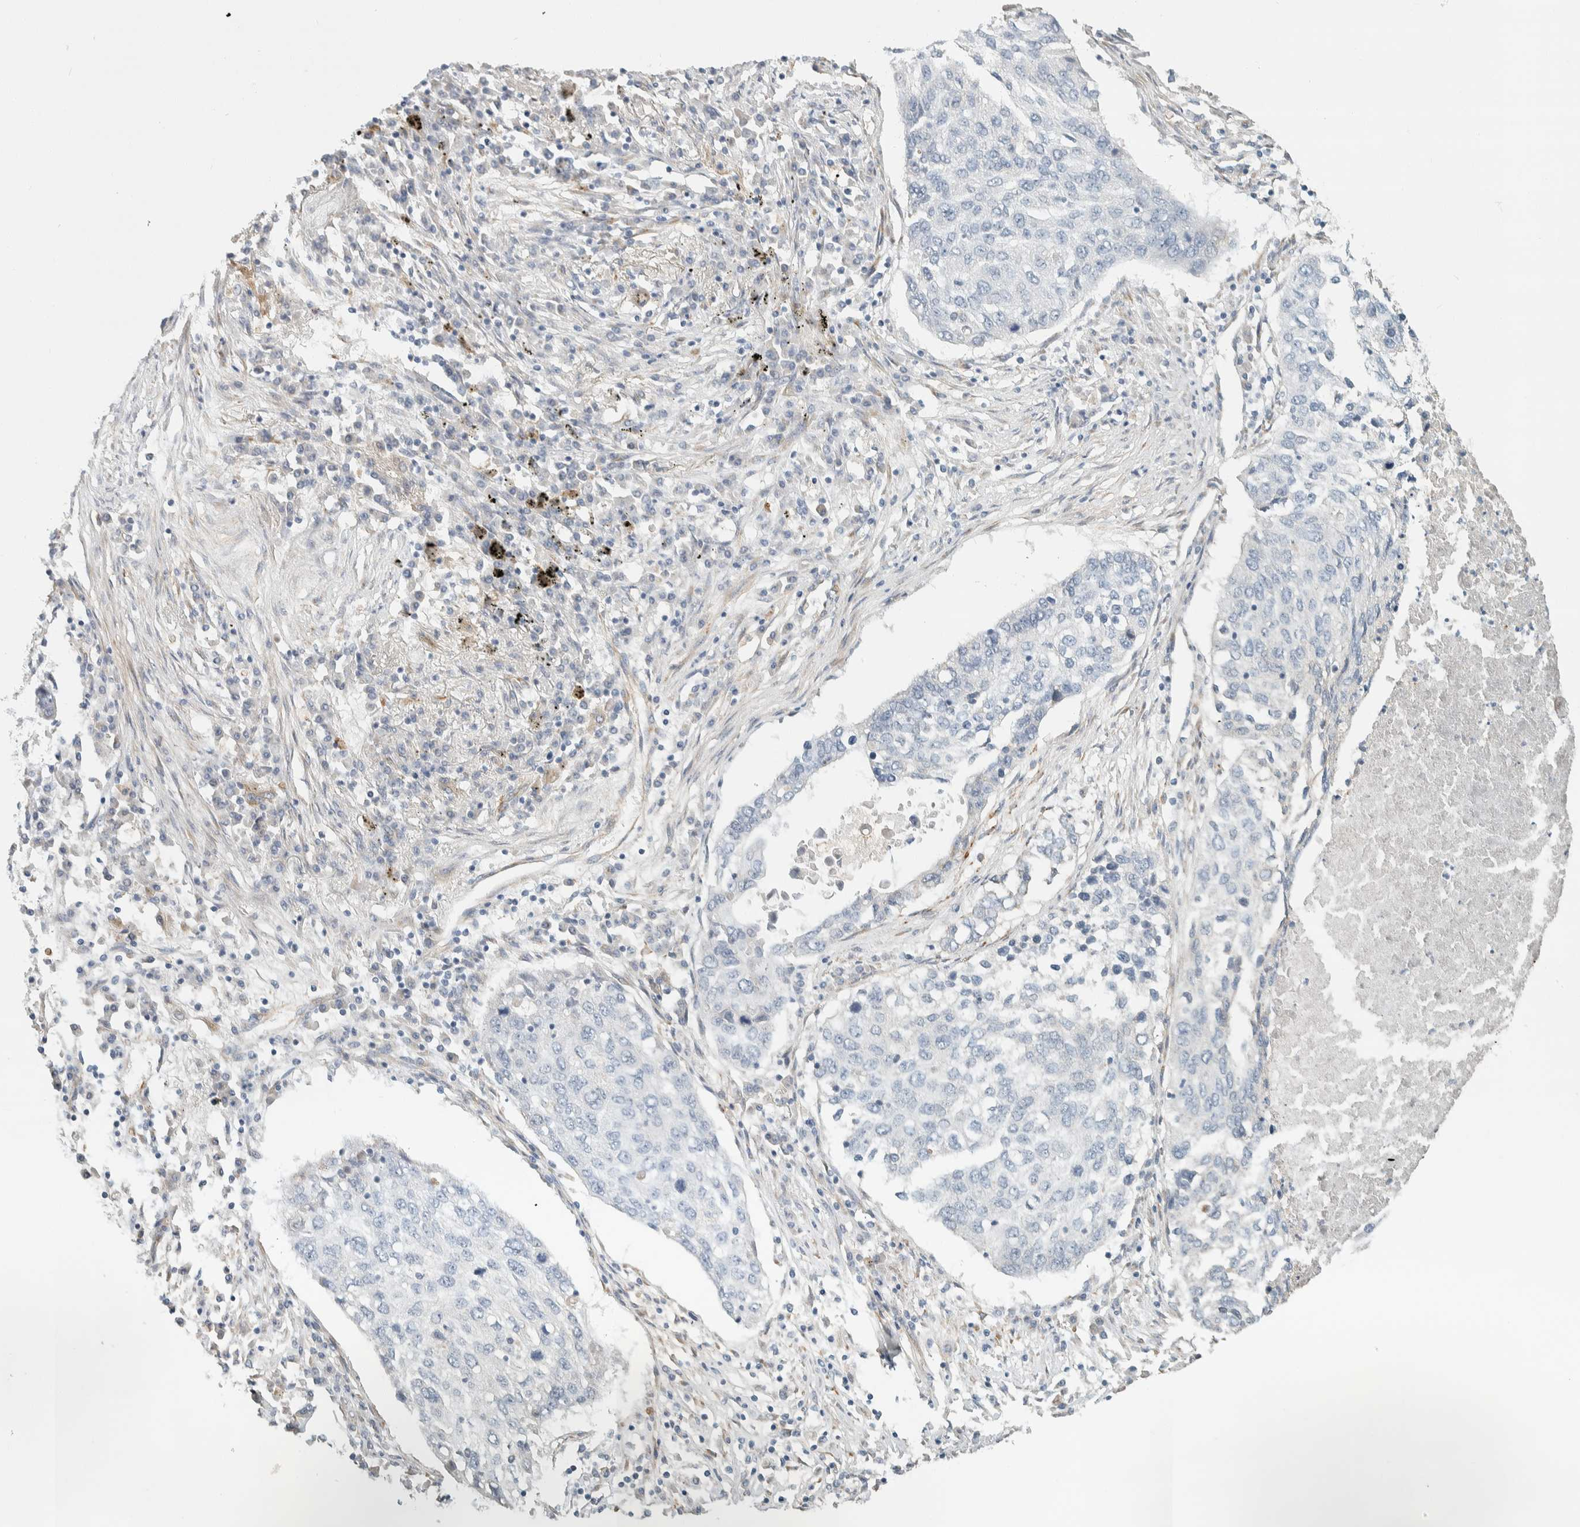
{"staining": {"intensity": "negative", "quantity": "none", "location": "none"}, "tissue": "lung cancer", "cell_type": "Tumor cells", "image_type": "cancer", "snomed": [{"axis": "morphology", "description": "Squamous cell carcinoma, NOS"}, {"axis": "topography", "description": "Lung"}], "caption": "Immunohistochemistry (IHC) micrograph of neoplastic tissue: lung cancer (squamous cell carcinoma) stained with DAB shows no significant protein positivity in tumor cells. (Immunohistochemistry, brightfield microscopy, high magnification).", "gene": "CDR2", "patient": {"sex": "female", "age": 63}}